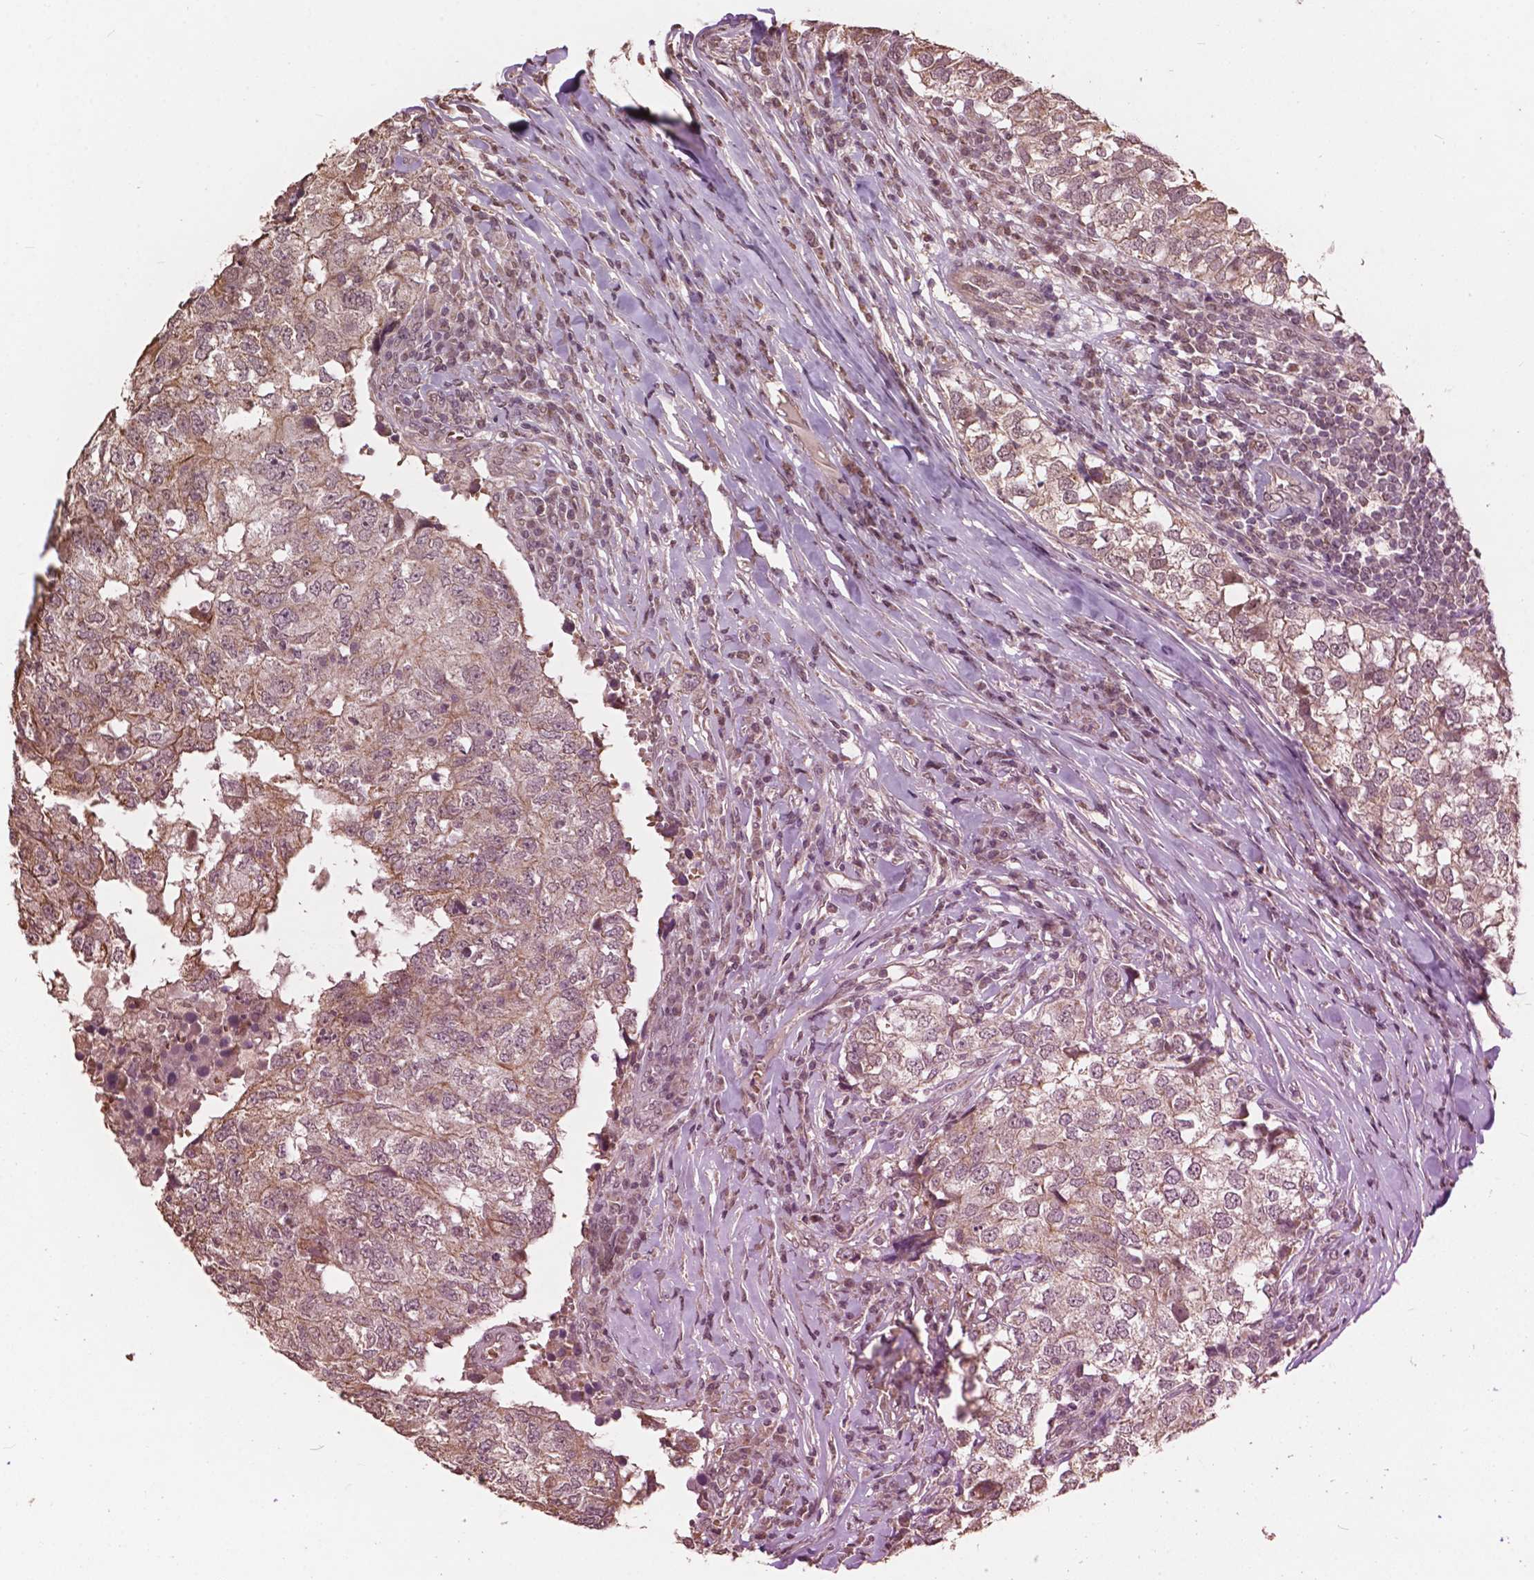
{"staining": {"intensity": "weak", "quantity": ">75%", "location": "cytoplasmic/membranous"}, "tissue": "breast cancer", "cell_type": "Tumor cells", "image_type": "cancer", "snomed": [{"axis": "morphology", "description": "Duct carcinoma"}, {"axis": "topography", "description": "Breast"}], "caption": "Human breast cancer stained with a protein marker exhibits weak staining in tumor cells.", "gene": "GLRA2", "patient": {"sex": "female", "age": 30}}